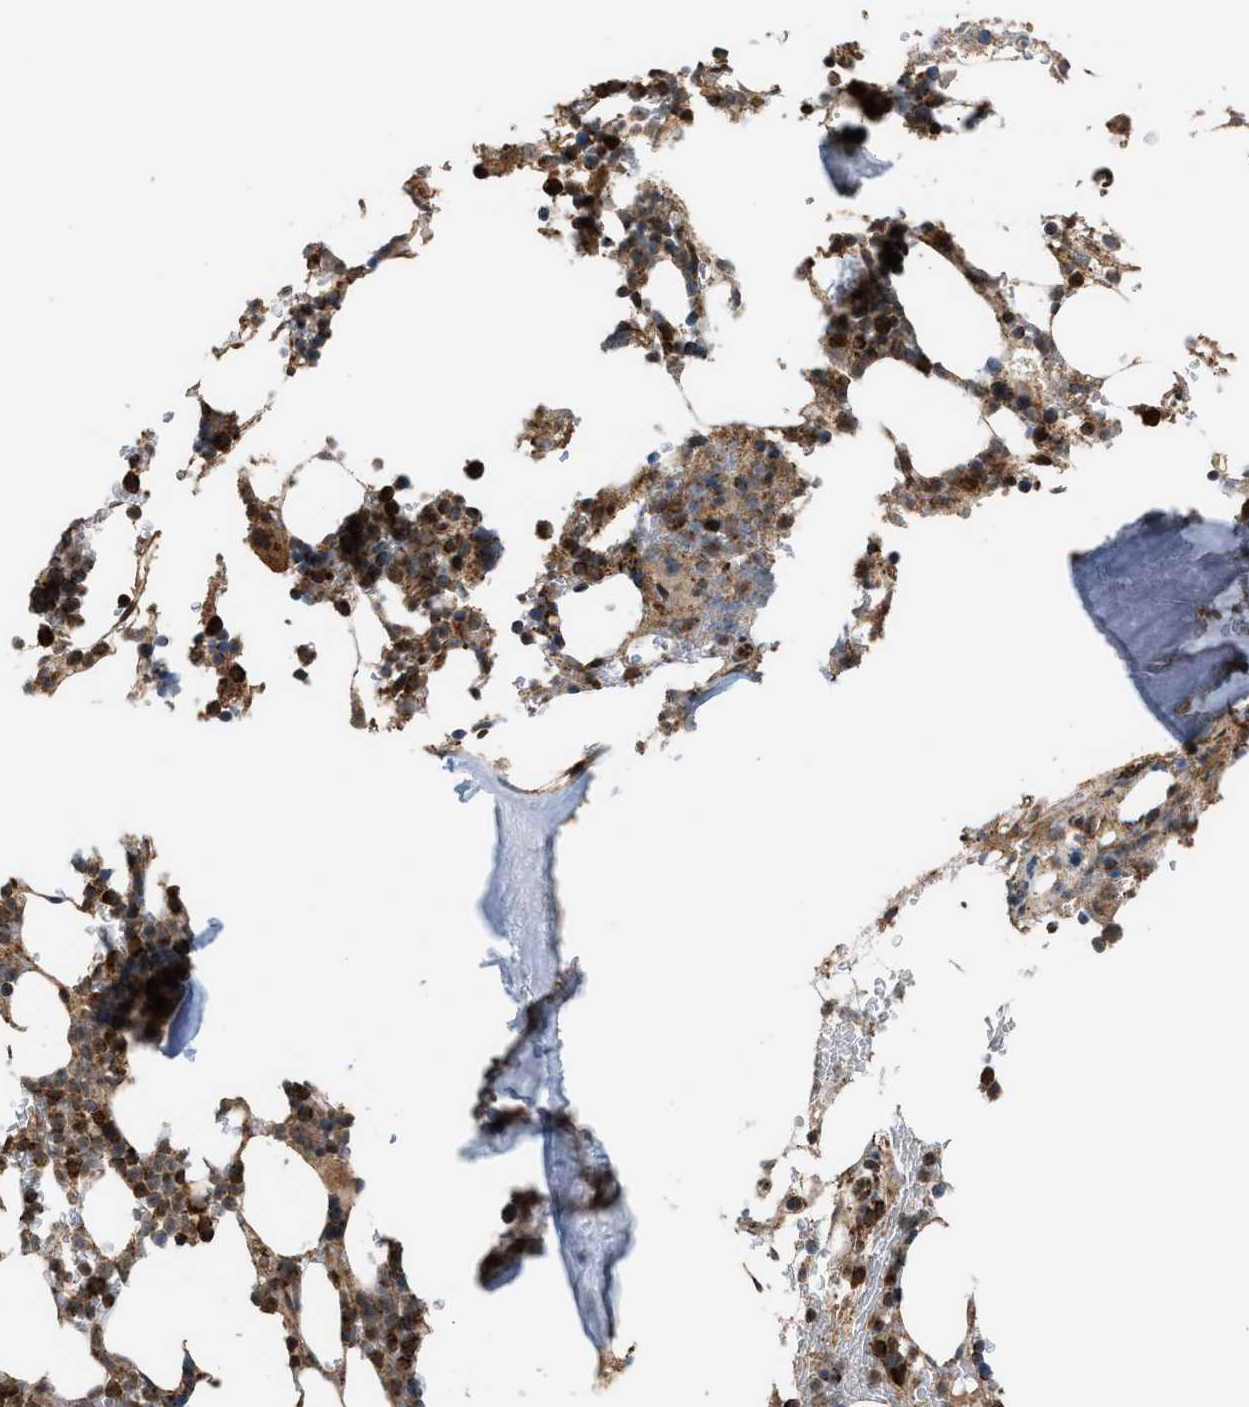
{"staining": {"intensity": "strong", "quantity": "25%-75%", "location": "cytoplasmic/membranous"}, "tissue": "bone marrow", "cell_type": "Hematopoietic cells", "image_type": "normal", "snomed": [{"axis": "morphology", "description": "Normal tissue, NOS"}, {"axis": "topography", "description": "Bone marrow"}], "caption": "This is a histology image of IHC staining of normal bone marrow, which shows strong staining in the cytoplasmic/membranous of hematopoietic cells.", "gene": "SGSM2", "patient": {"sex": "female", "age": 81}}